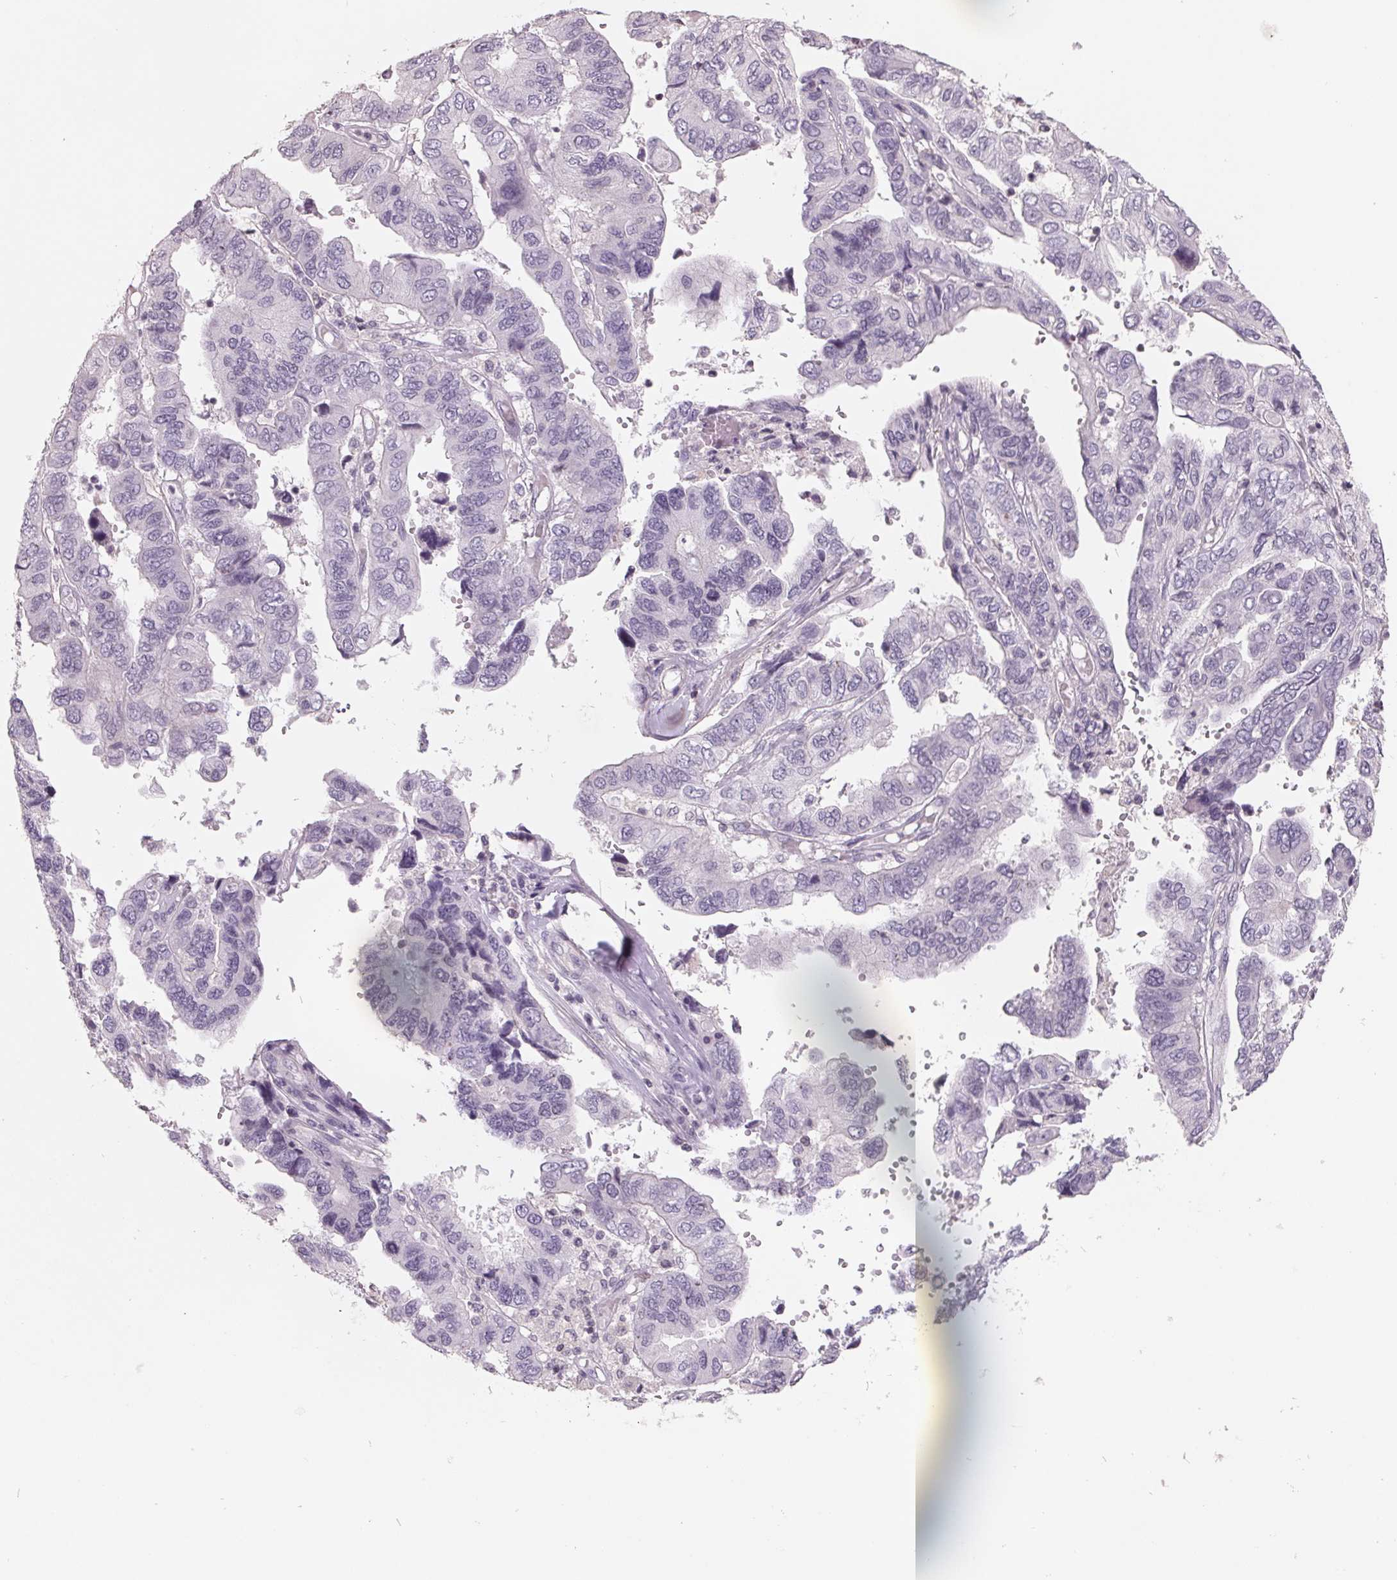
{"staining": {"intensity": "negative", "quantity": "none", "location": "none"}, "tissue": "ovarian cancer", "cell_type": "Tumor cells", "image_type": "cancer", "snomed": [{"axis": "morphology", "description": "Cystadenocarcinoma, serous, NOS"}, {"axis": "topography", "description": "Ovary"}], "caption": "Immunohistochemical staining of human ovarian cancer reveals no significant staining in tumor cells. (Immunohistochemistry, brightfield microscopy, high magnification).", "gene": "FTCD", "patient": {"sex": "female", "age": 79}}